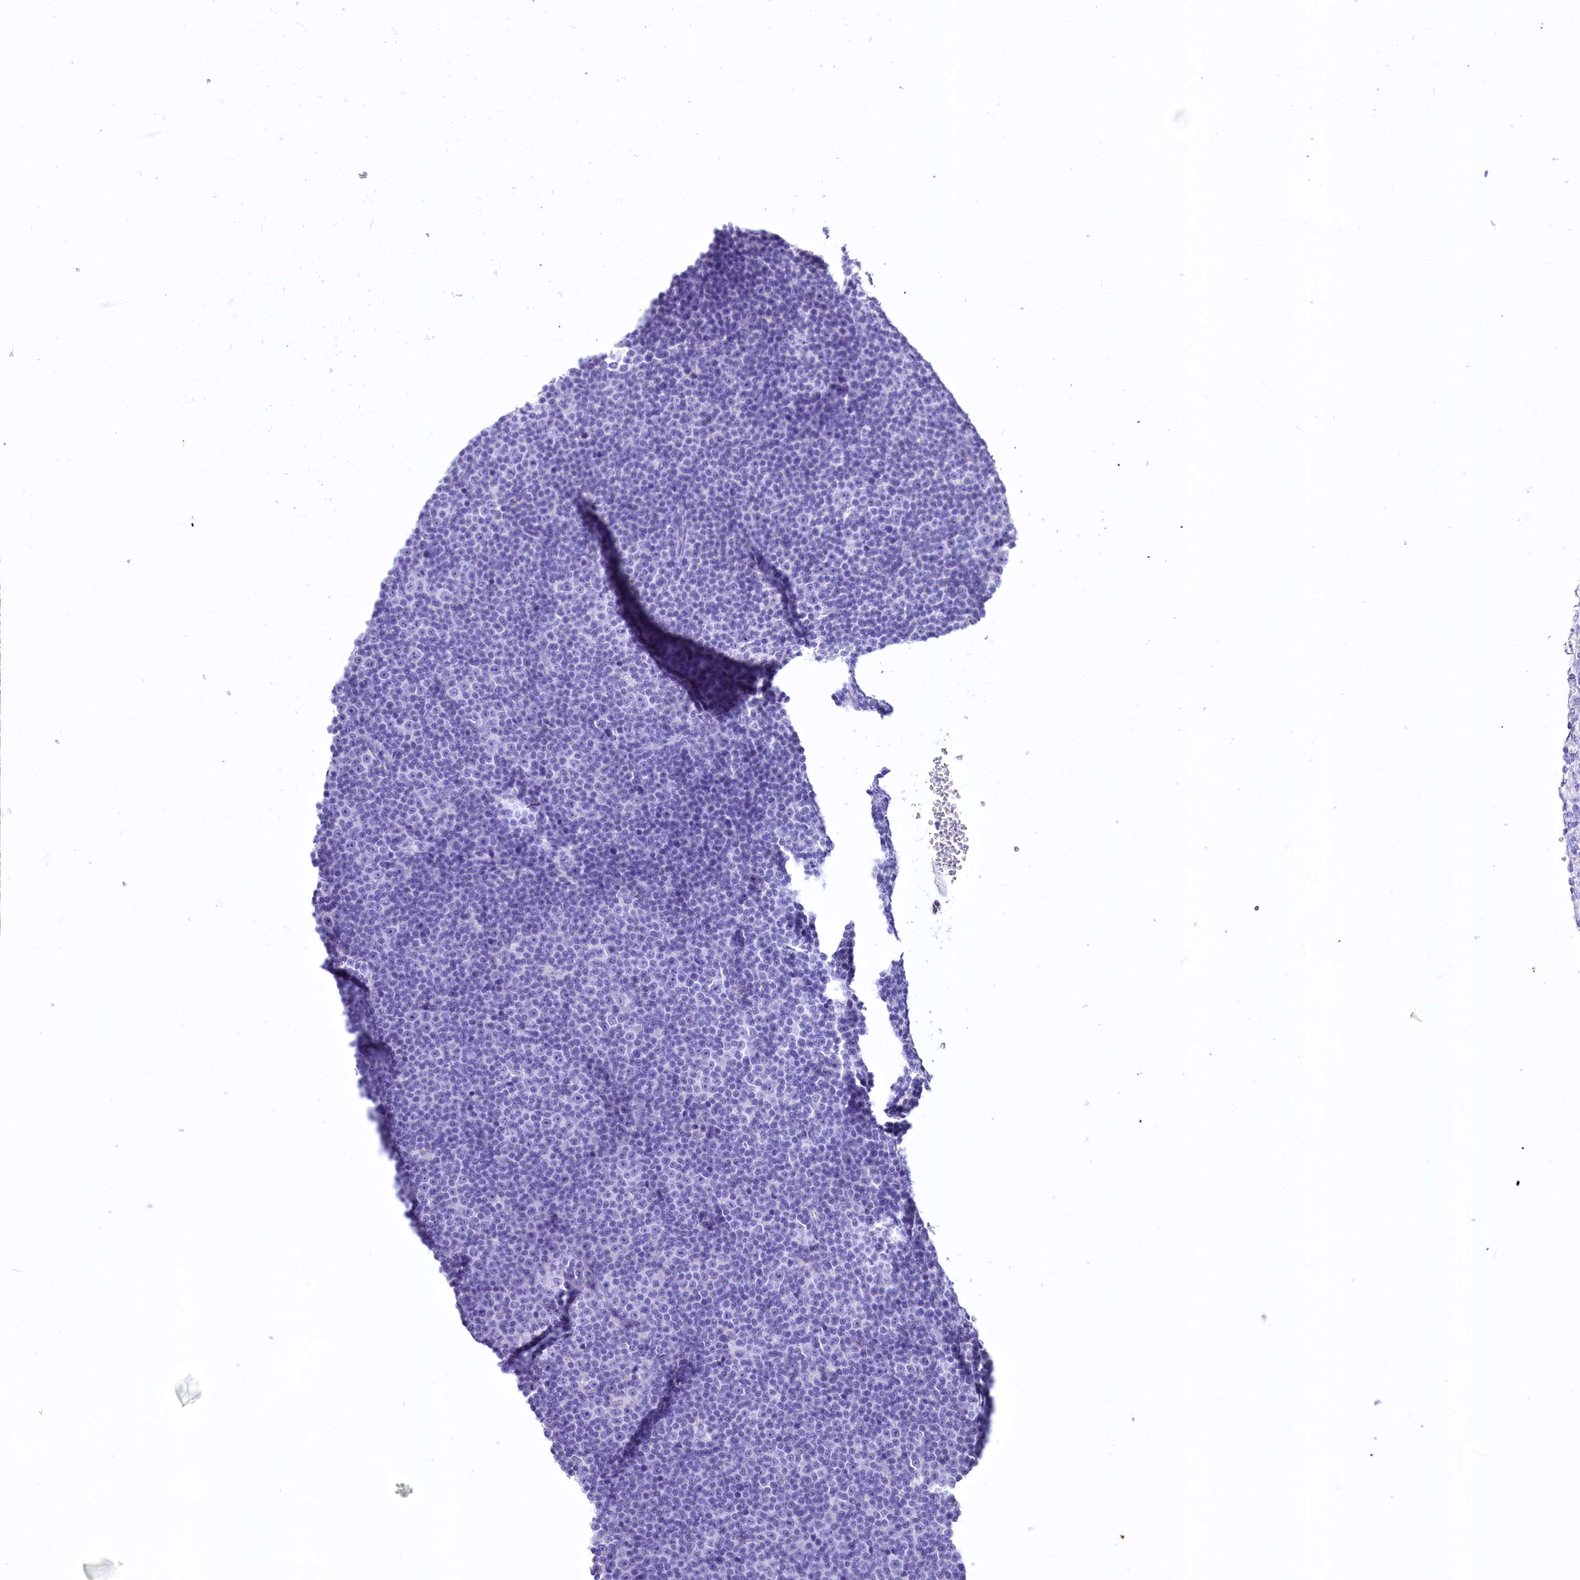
{"staining": {"intensity": "negative", "quantity": "none", "location": "none"}, "tissue": "lymphoma", "cell_type": "Tumor cells", "image_type": "cancer", "snomed": [{"axis": "morphology", "description": "Malignant lymphoma, non-Hodgkin's type, Low grade"}, {"axis": "topography", "description": "Lymph node"}], "caption": "Immunohistochemical staining of lymphoma exhibits no significant expression in tumor cells.", "gene": "A2ML1", "patient": {"sex": "female", "age": 67}}